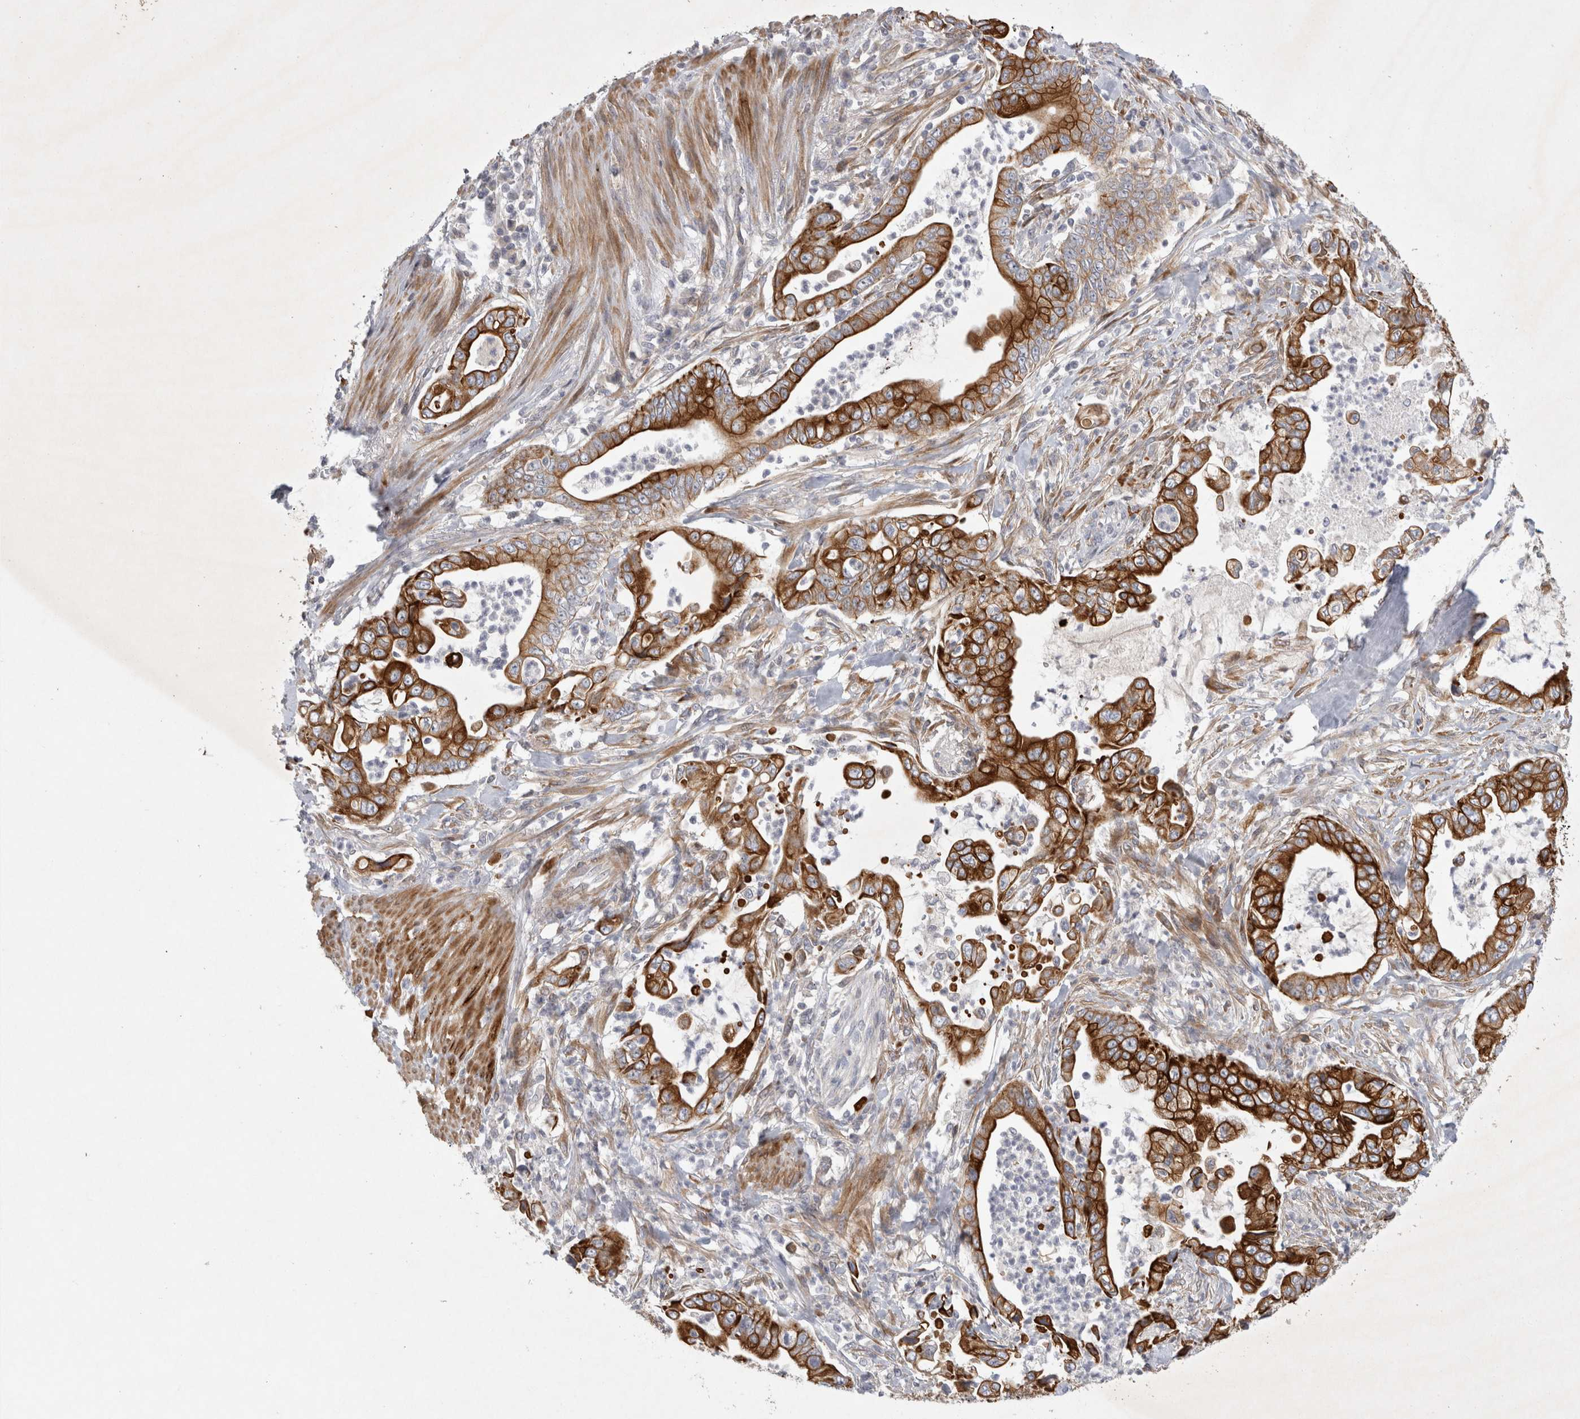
{"staining": {"intensity": "strong", "quantity": ">75%", "location": "cytoplasmic/membranous"}, "tissue": "pancreatic cancer", "cell_type": "Tumor cells", "image_type": "cancer", "snomed": [{"axis": "morphology", "description": "Adenocarcinoma, NOS"}, {"axis": "topography", "description": "Pancreas"}], "caption": "This histopathology image shows pancreatic cancer (adenocarcinoma) stained with IHC to label a protein in brown. The cytoplasmic/membranous of tumor cells show strong positivity for the protein. Nuclei are counter-stained blue.", "gene": "BZW2", "patient": {"sex": "male", "age": 78}}